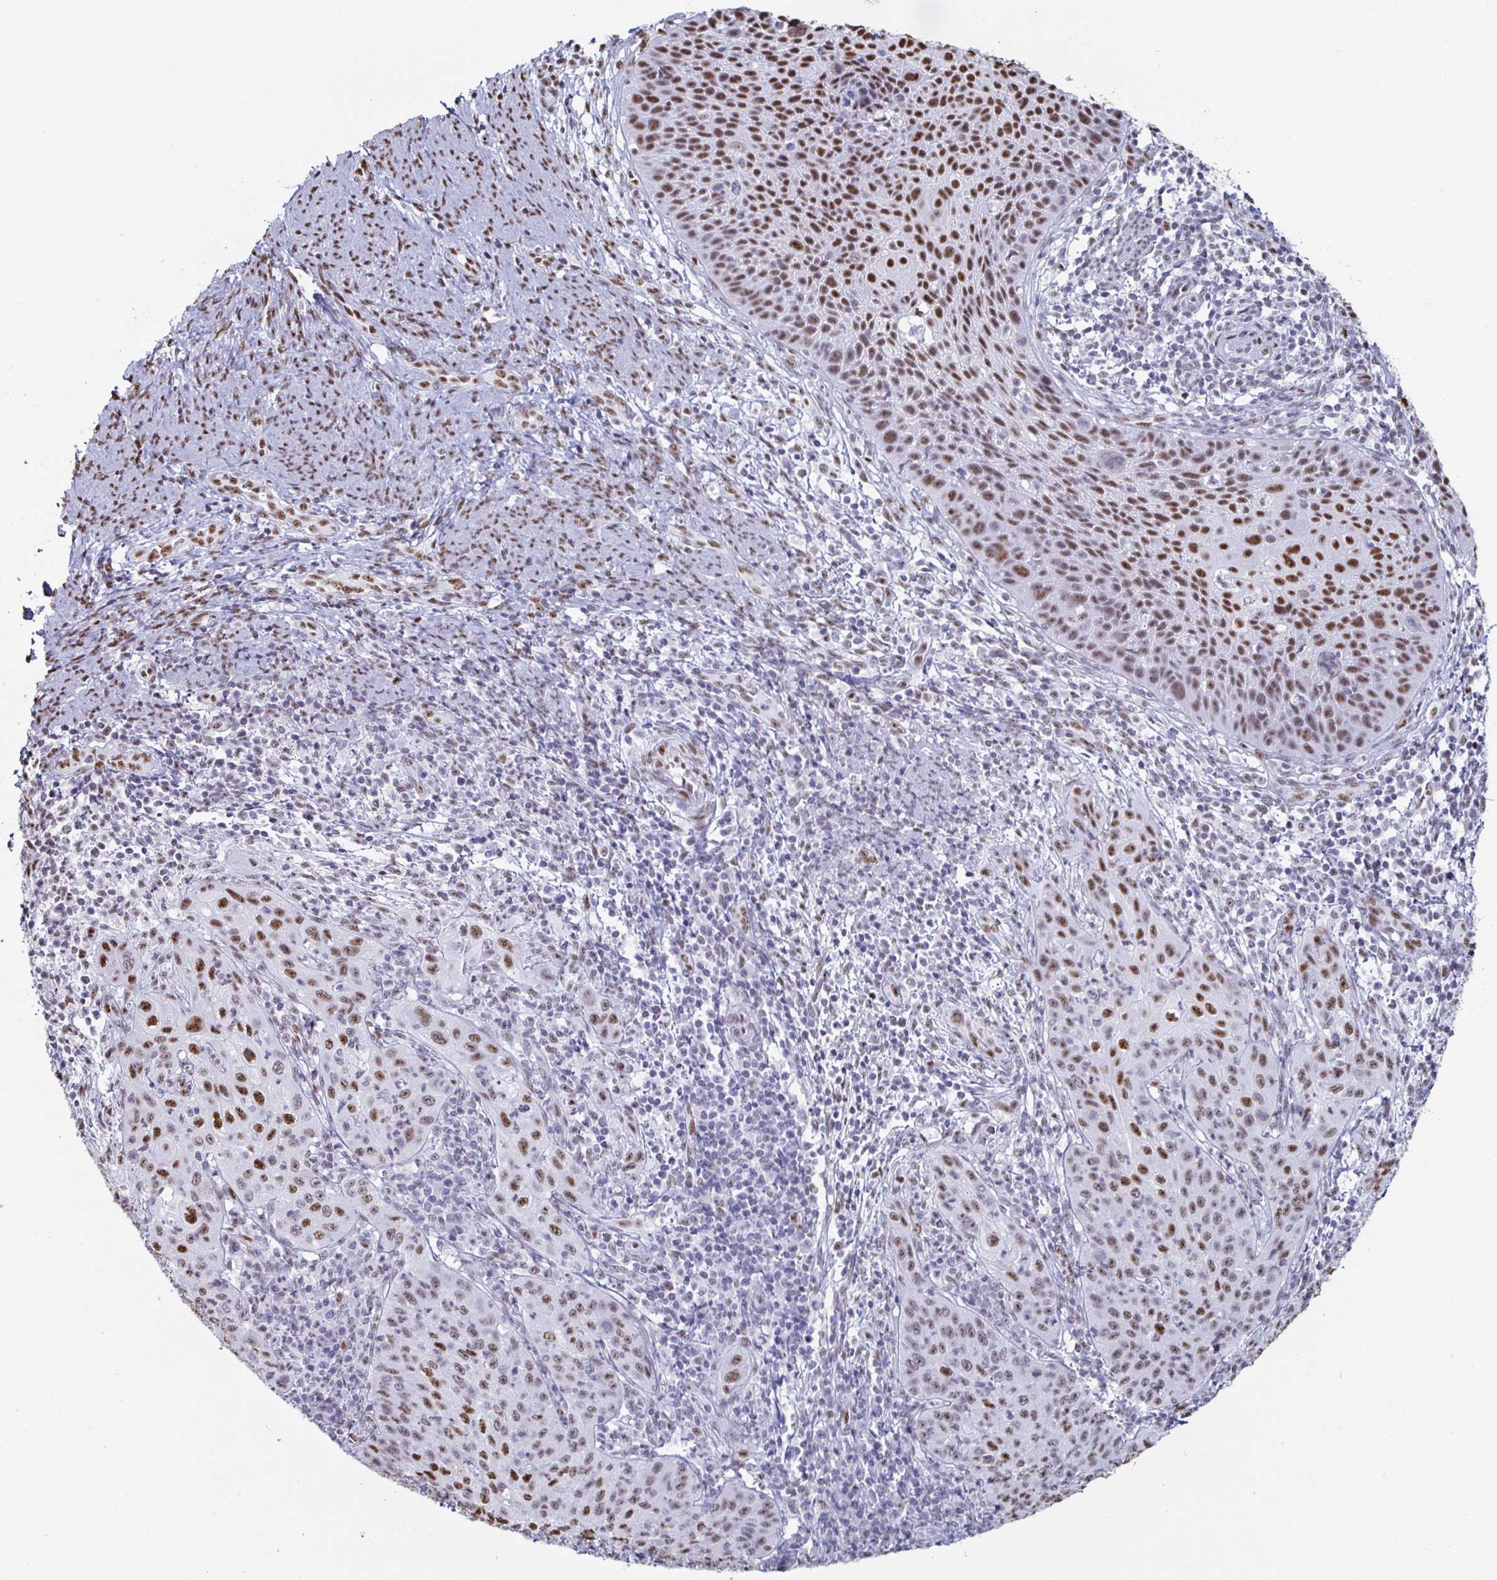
{"staining": {"intensity": "moderate", "quantity": "25%-75%", "location": "nuclear"}, "tissue": "cervical cancer", "cell_type": "Tumor cells", "image_type": "cancer", "snomed": [{"axis": "morphology", "description": "Squamous cell carcinoma, NOS"}, {"axis": "topography", "description": "Cervix"}], "caption": "Protein staining of cervical squamous cell carcinoma tissue reveals moderate nuclear staining in approximately 25%-75% of tumor cells.", "gene": "DDX39B", "patient": {"sex": "female", "age": 30}}